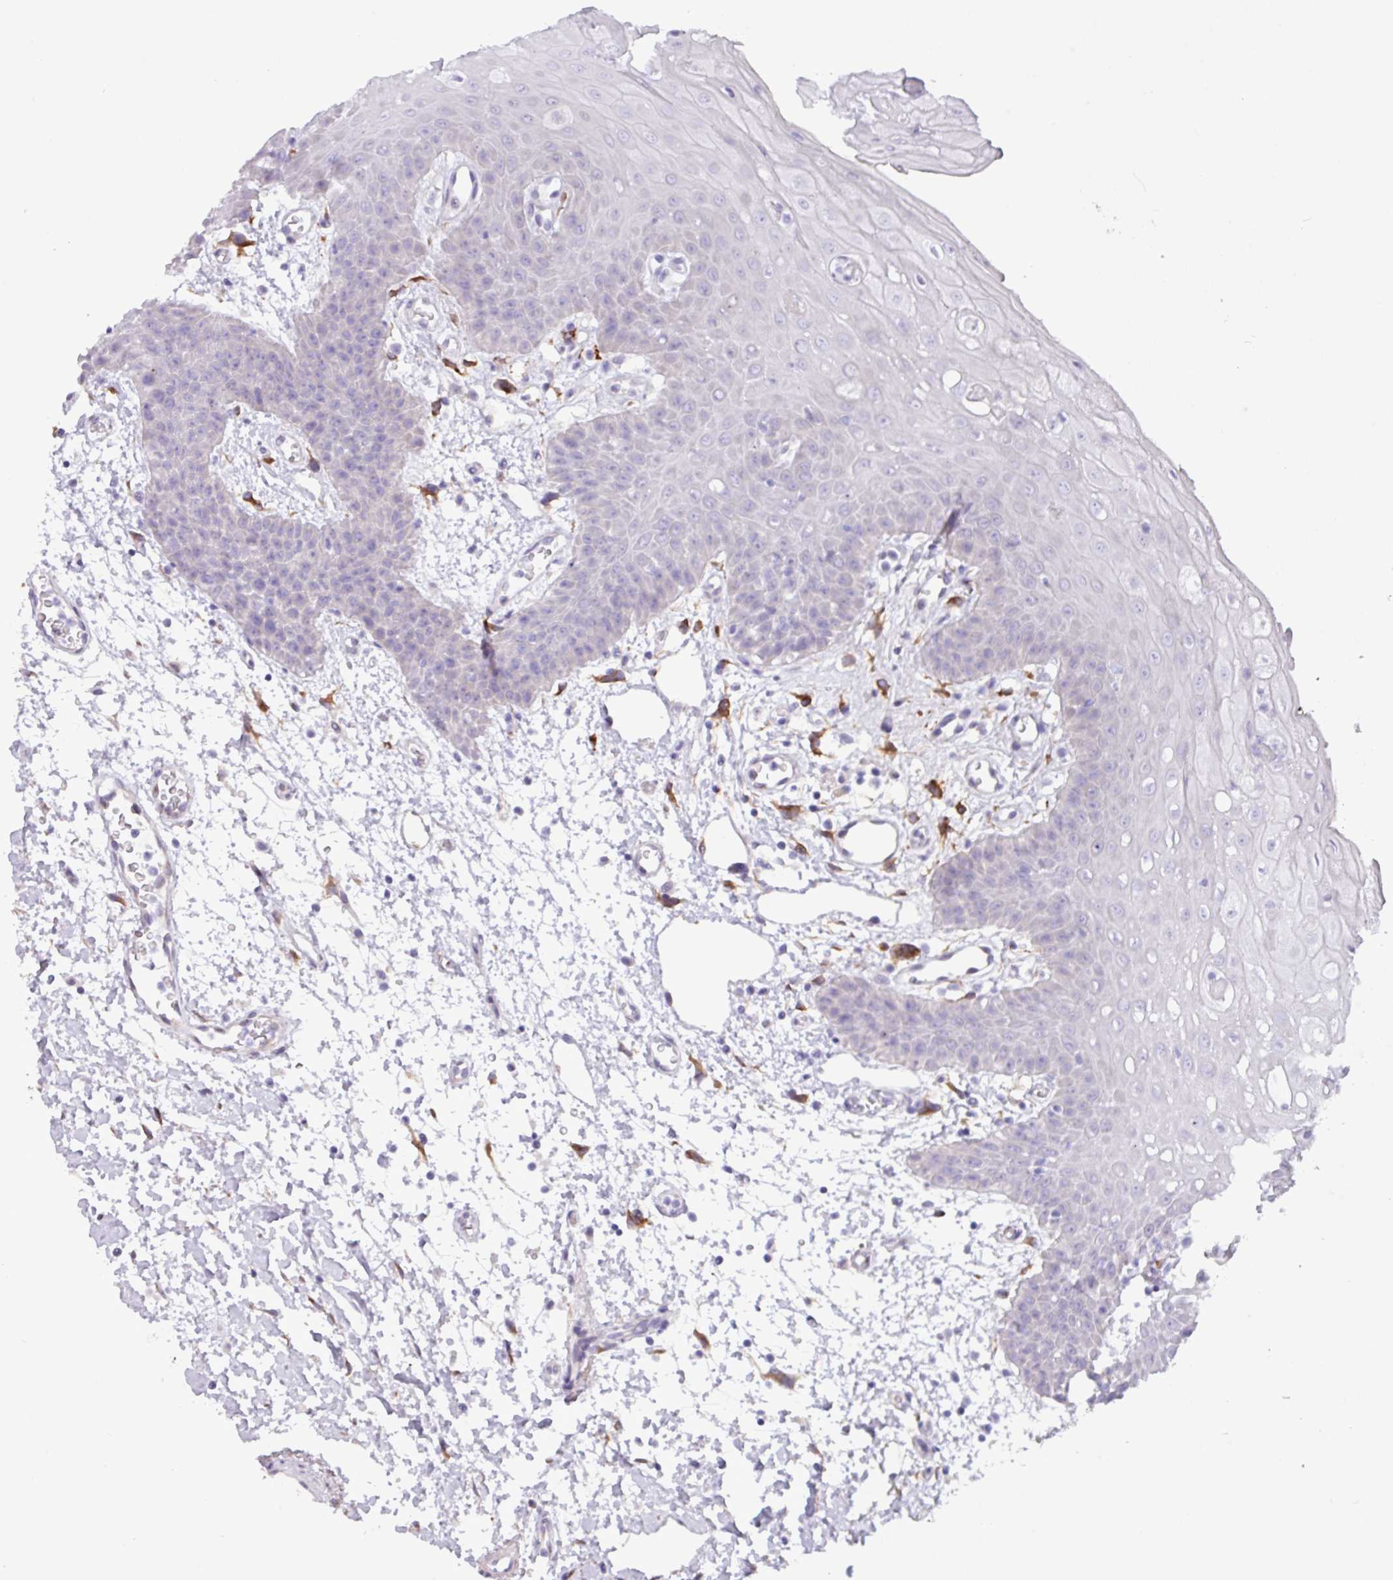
{"staining": {"intensity": "negative", "quantity": "none", "location": "none"}, "tissue": "oral mucosa", "cell_type": "Squamous epithelial cells", "image_type": "normal", "snomed": [{"axis": "morphology", "description": "Normal tissue, NOS"}, {"axis": "topography", "description": "Oral tissue"}, {"axis": "topography", "description": "Tounge, NOS"}], "caption": "Immunohistochemical staining of normal oral mucosa demonstrates no significant expression in squamous epithelial cells.", "gene": "SLC38A1", "patient": {"sex": "female", "age": 59}}